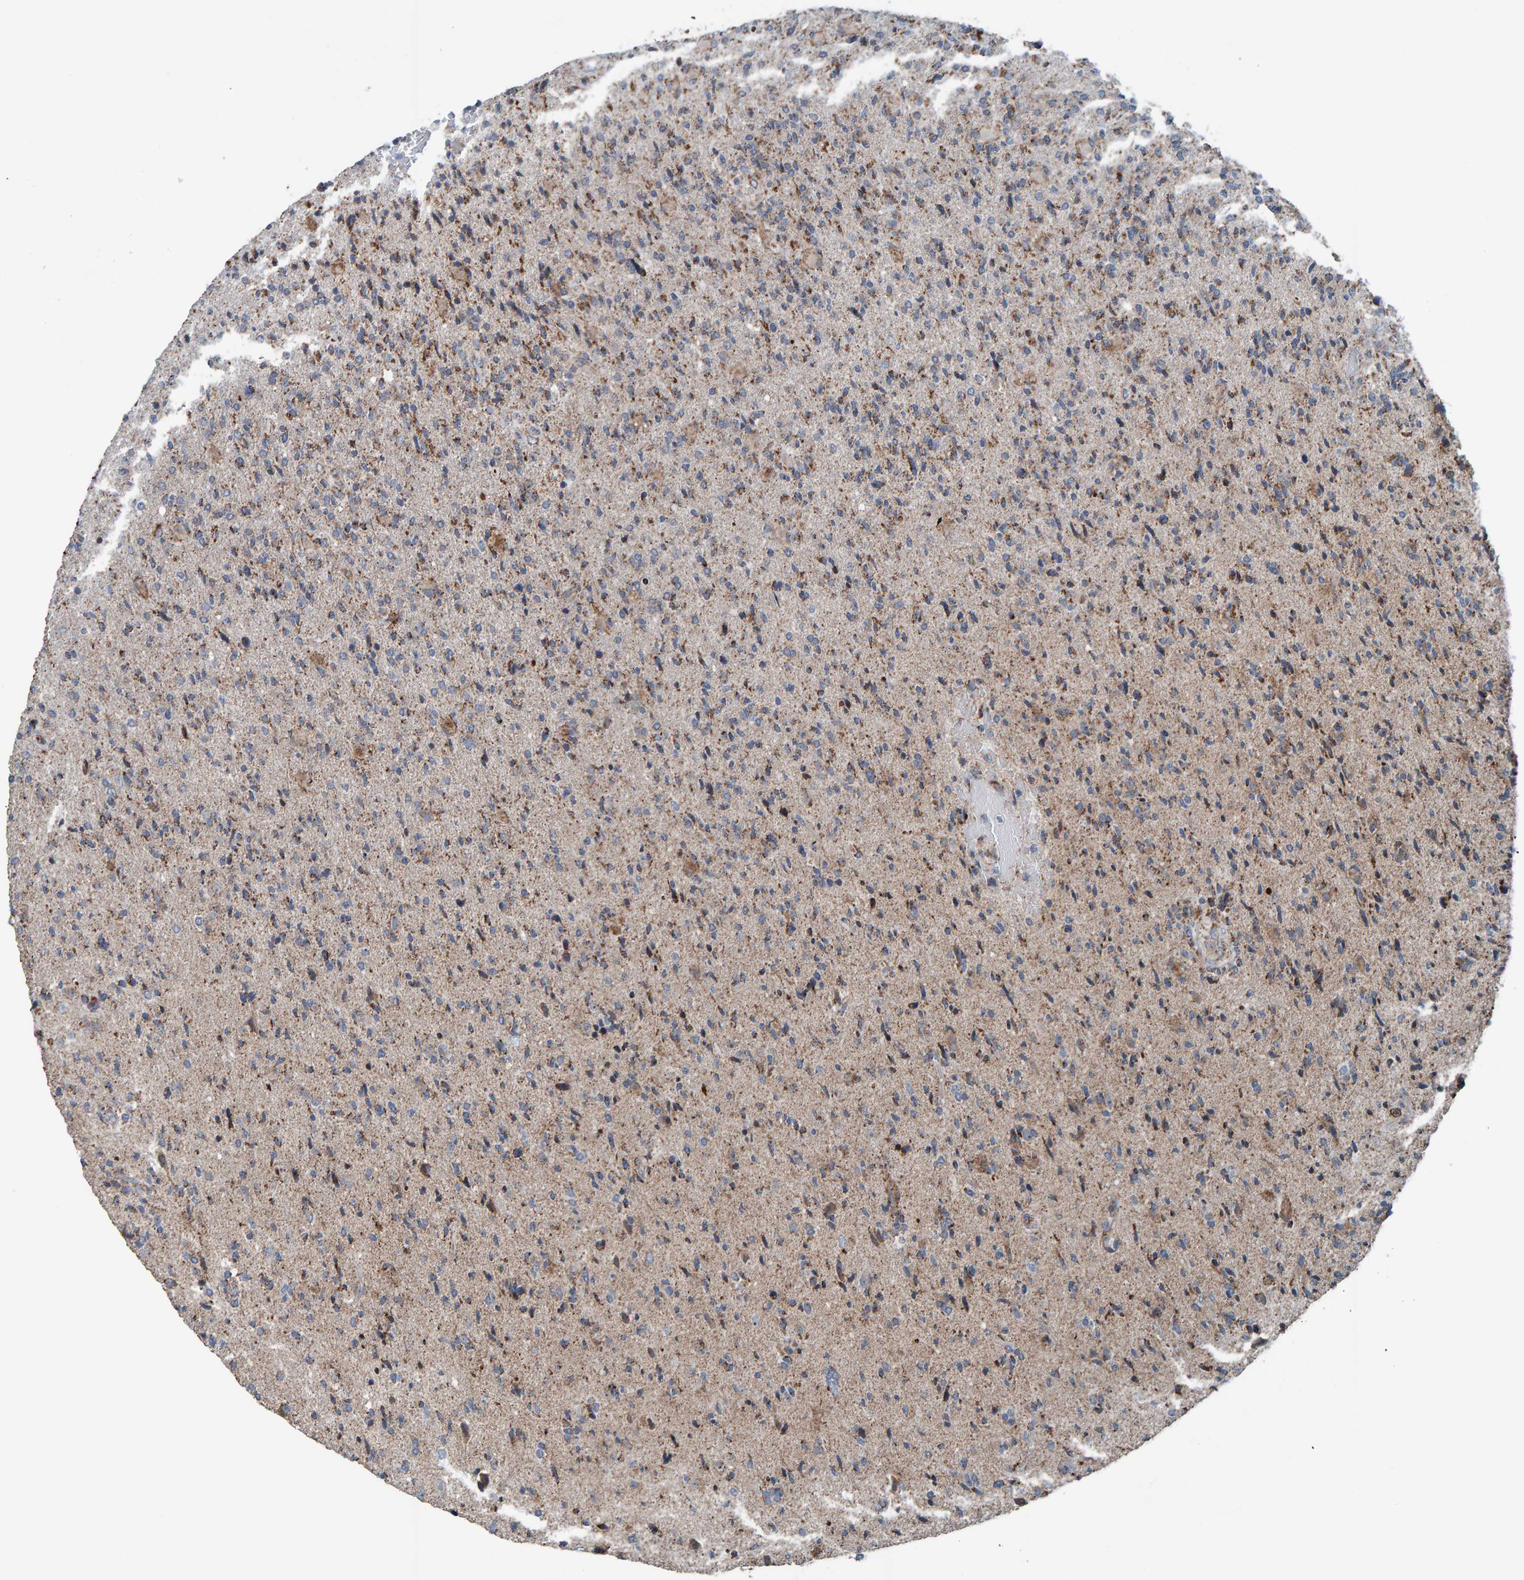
{"staining": {"intensity": "moderate", "quantity": "<25%", "location": "cytoplasmic/membranous"}, "tissue": "glioma", "cell_type": "Tumor cells", "image_type": "cancer", "snomed": [{"axis": "morphology", "description": "Glioma, malignant, High grade"}, {"axis": "topography", "description": "Brain"}], "caption": "Immunohistochemistry (IHC) (DAB (3,3'-diaminobenzidine)) staining of malignant glioma (high-grade) reveals moderate cytoplasmic/membranous protein expression in about <25% of tumor cells.", "gene": "ZNF48", "patient": {"sex": "male", "age": 72}}